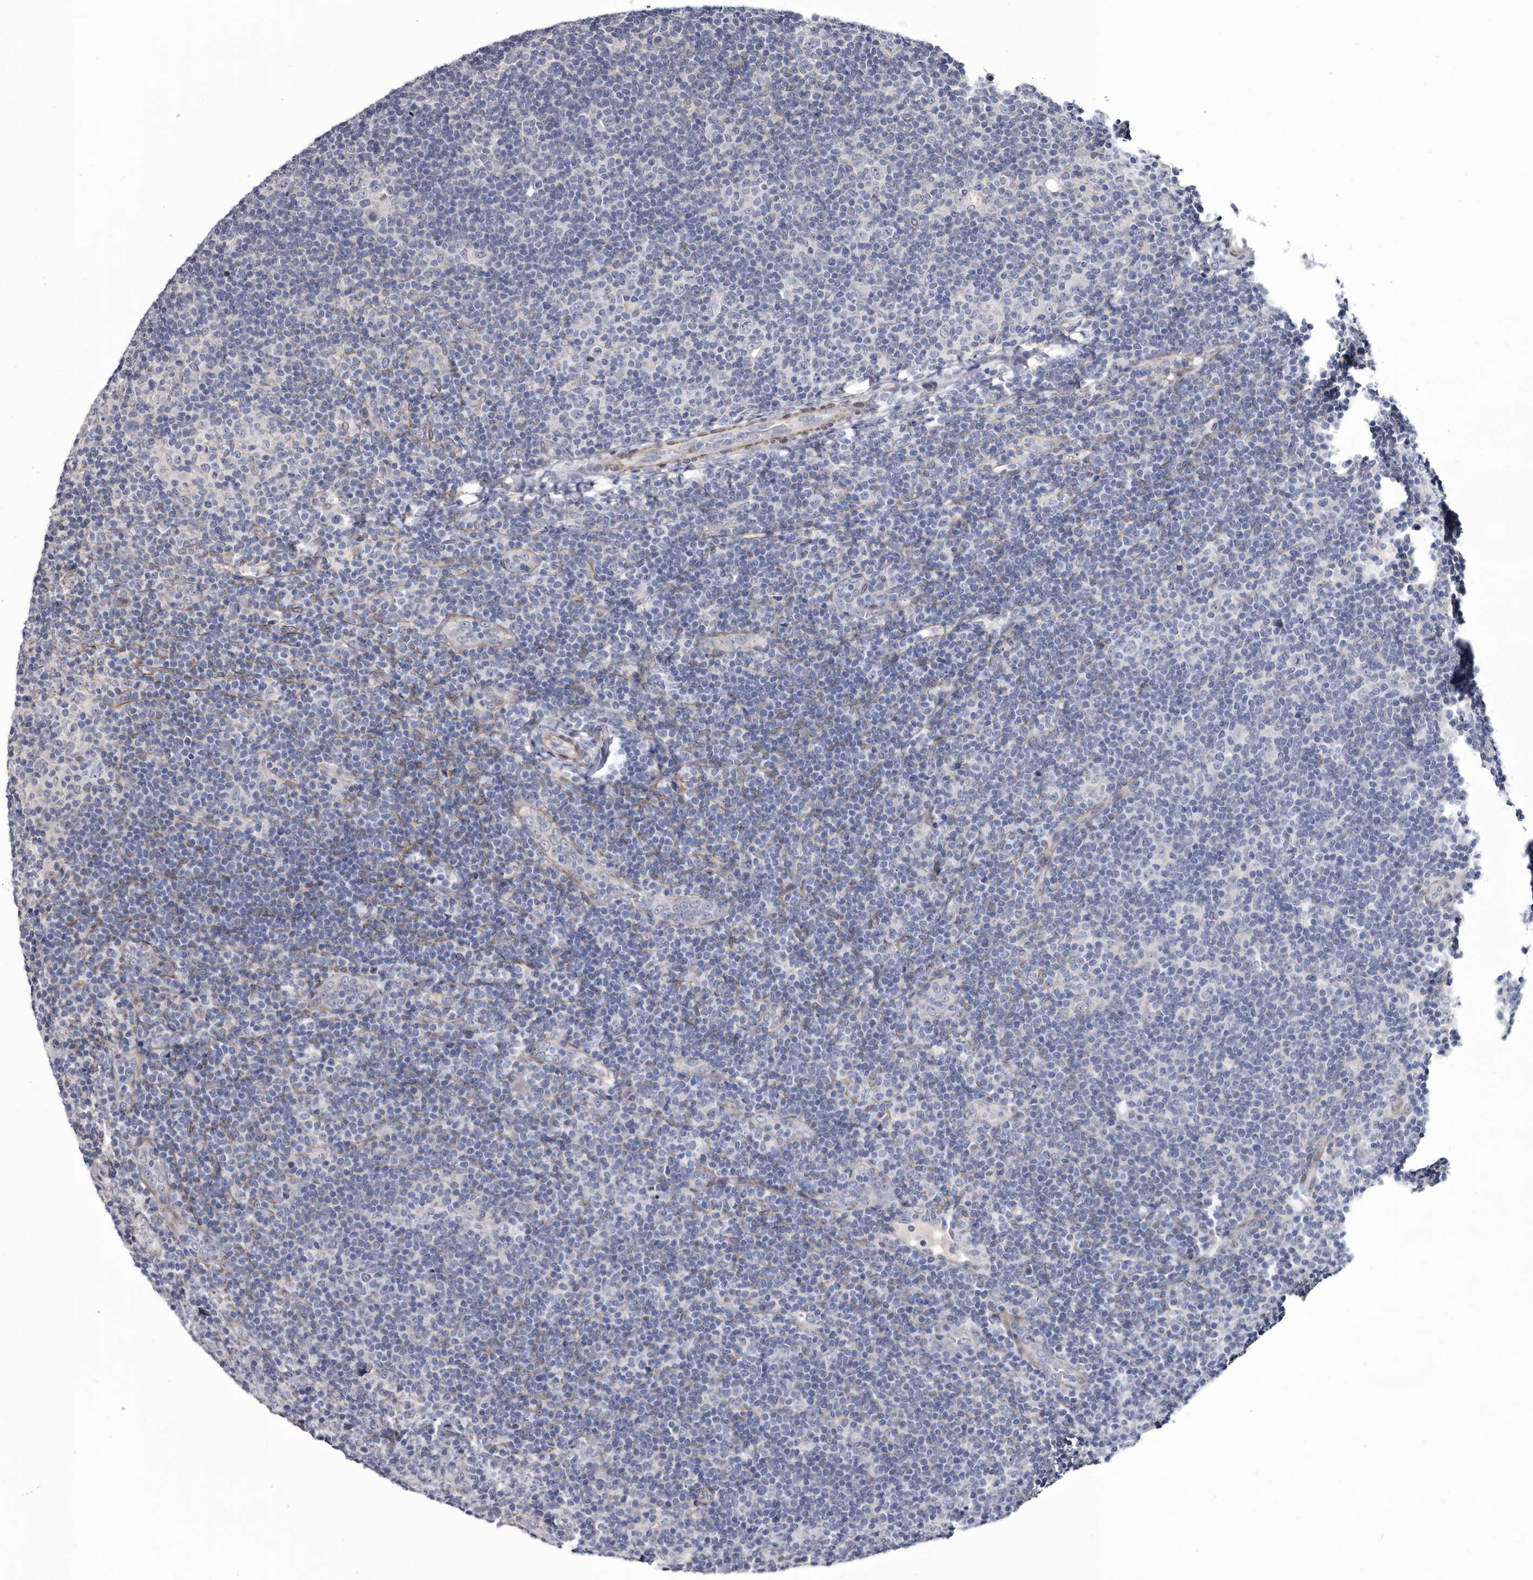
{"staining": {"intensity": "negative", "quantity": "none", "location": "none"}, "tissue": "lymphoma", "cell_type": "Tumor cells", "image_type": "cancer", "snomed": [{"axis": "morphology", "description": "Hodgkin's disease, NOS"}, {"axis": "topography", "description": "Lymph node"}], "caption": "Hodgkin's disease was stained to show a protein in brown. There is no significant expression in tumor cells.", "gene": "PROM1", "patient": {"sex": "female", "age": 57}}